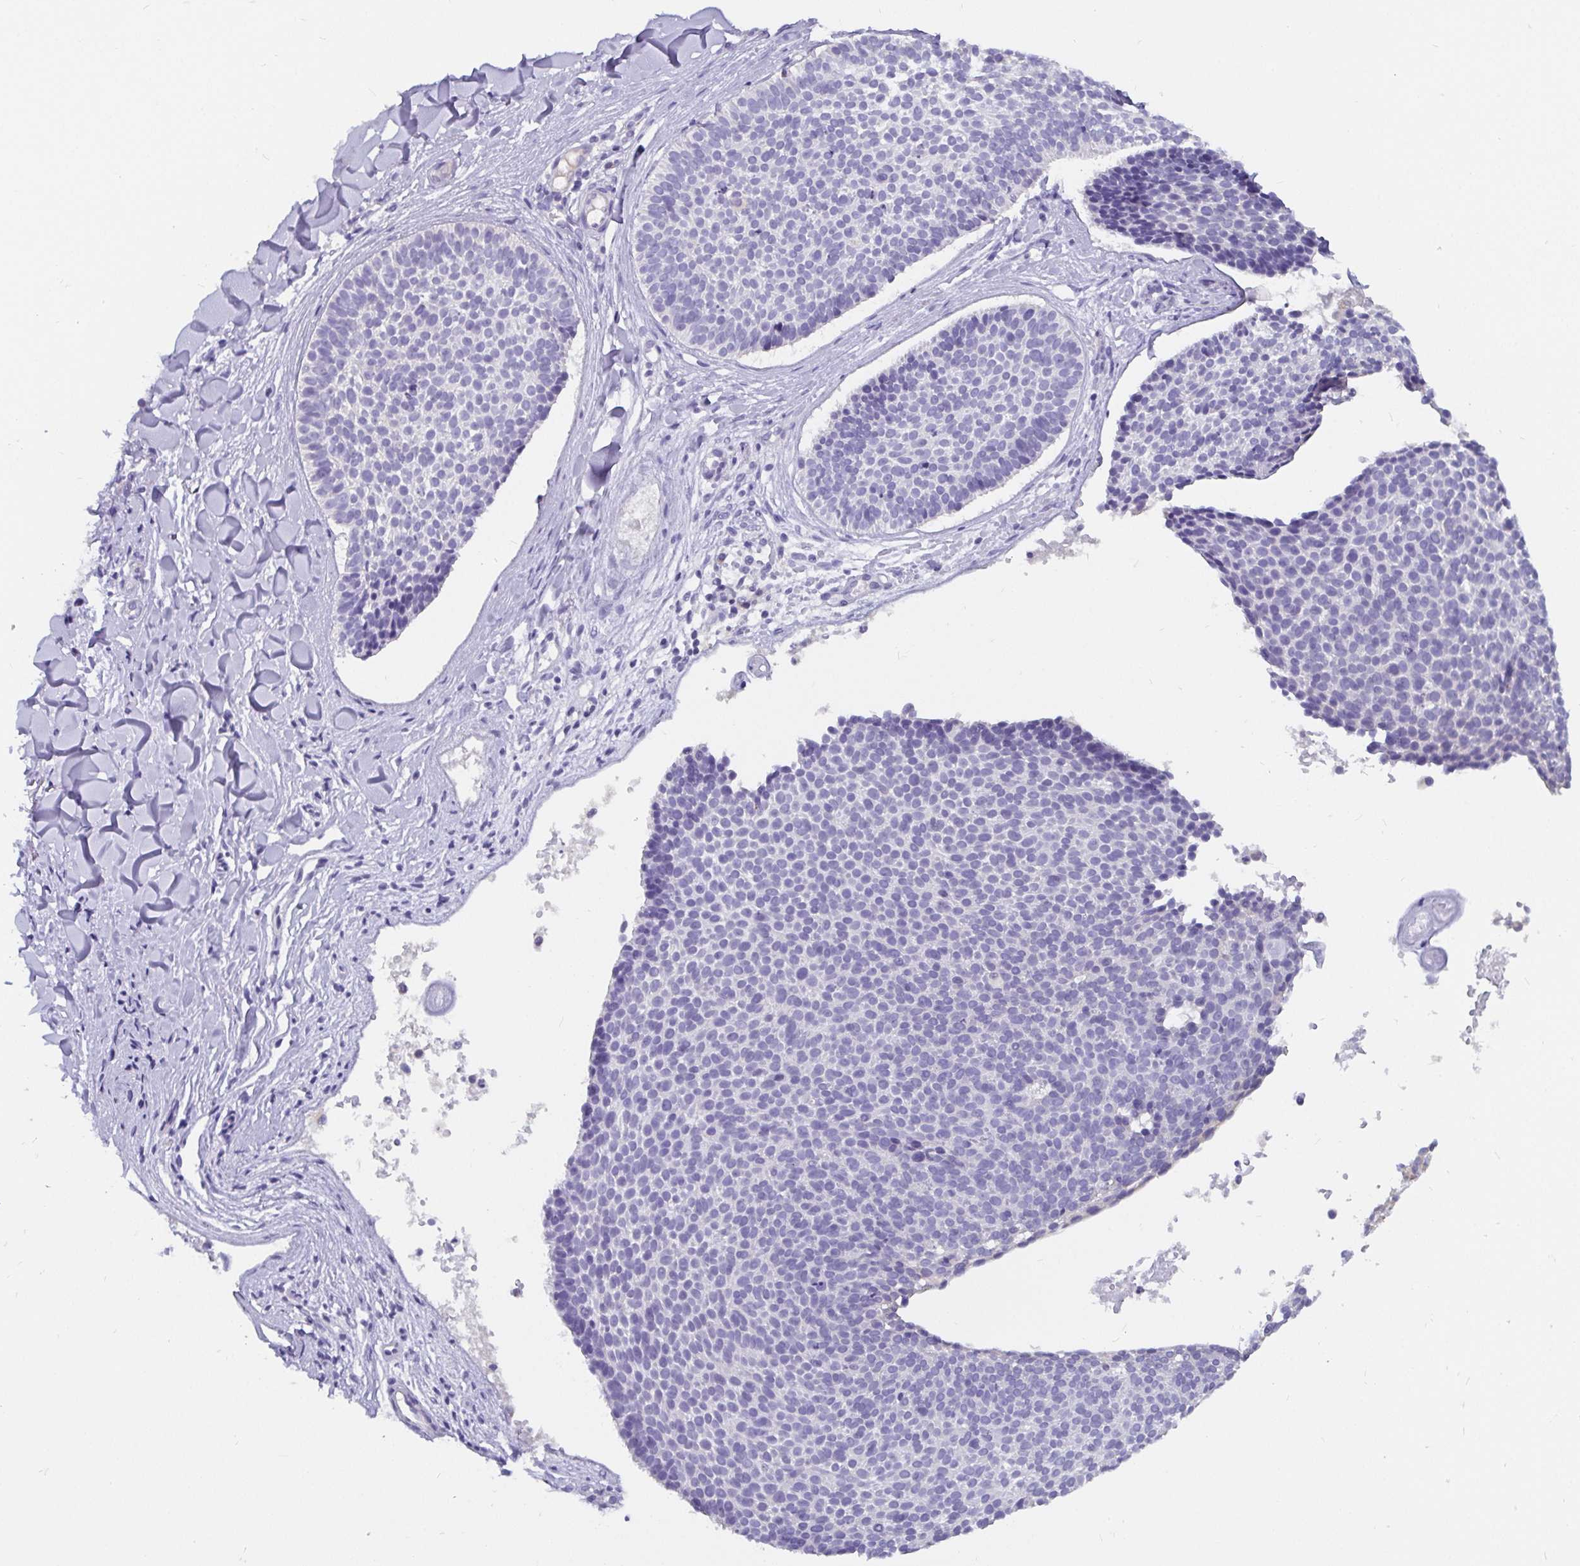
{"staining": {"intensity": "negative", "quantity": "none", "location": "none"}, "tissue": "skin cancer", "cell_type": "Tumor cells", "image_type": "cancer", "snomed": [{"axis": "morphology", "description": "Basal cell carcinoma"}, {"axis": "topography", "description": "Skin"}], "caption": "A high-resolution image shows IHC staining of skin basal cell carcinoma, which reveals no significant expression in tumor cells.", "gene": "ADAMTS6", "patient": {"sex": "male", "age": 82}}